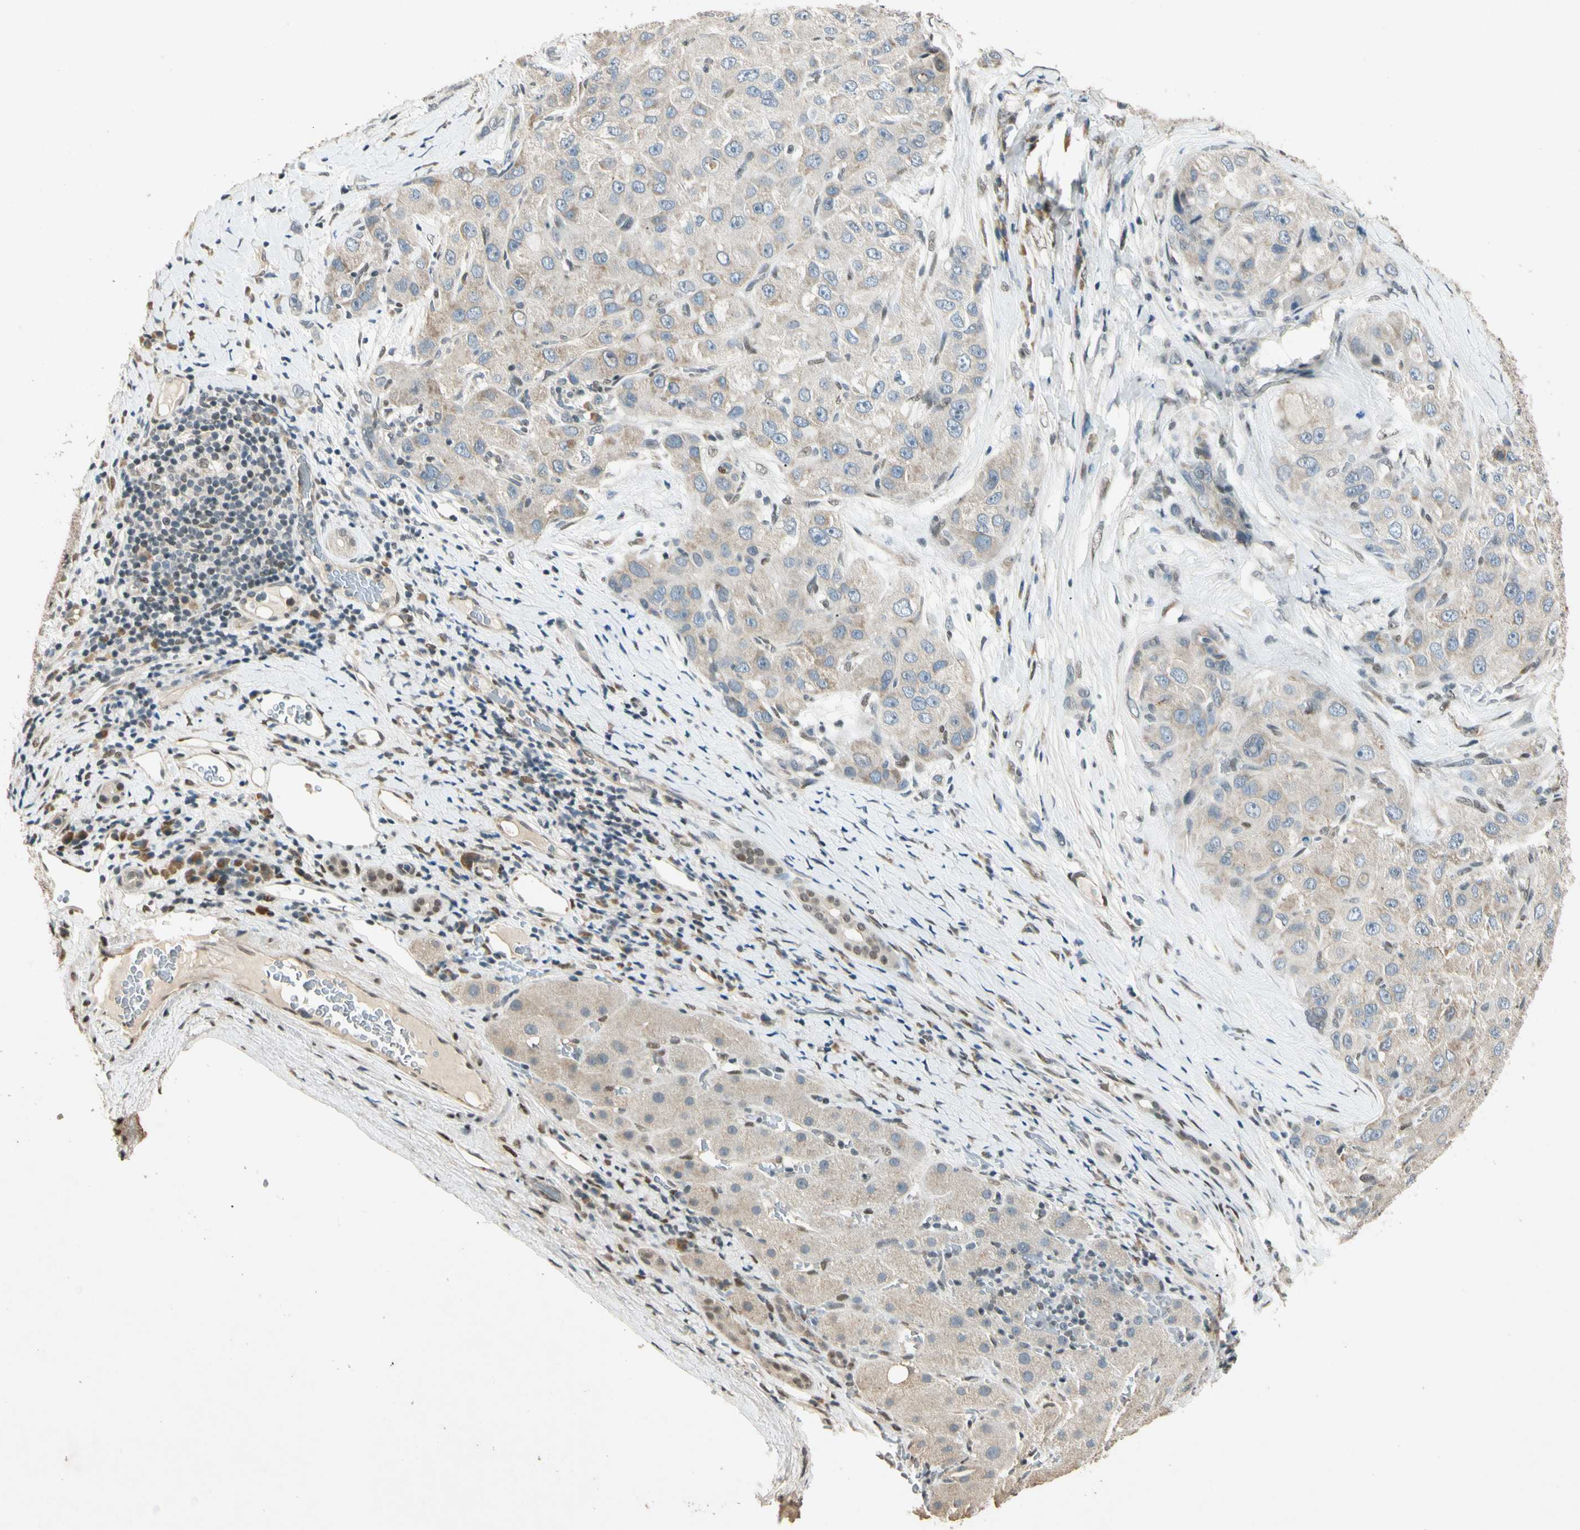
{"staining": {"intensity": "weak", "quantity": ">75%", "location": "cytoplasmic/membranous"}, "tissue": "liver cancer", "cell_type": "Tumor cells", "image_type": "cancer", "snomed": [{"axis": "morphology", "description": "Carcinoma, Hepatocellular, NOS"}, {"axis": "topography", "description": "Liver"}], "caption": "The immunohistochemical stain shows weak cytoplasmic/membranous staining in tumor cells of liver hepatocellular carcinoma tissue.", "gene": "ZBTB4", "patient": {"sex": "male", "age": 80}}